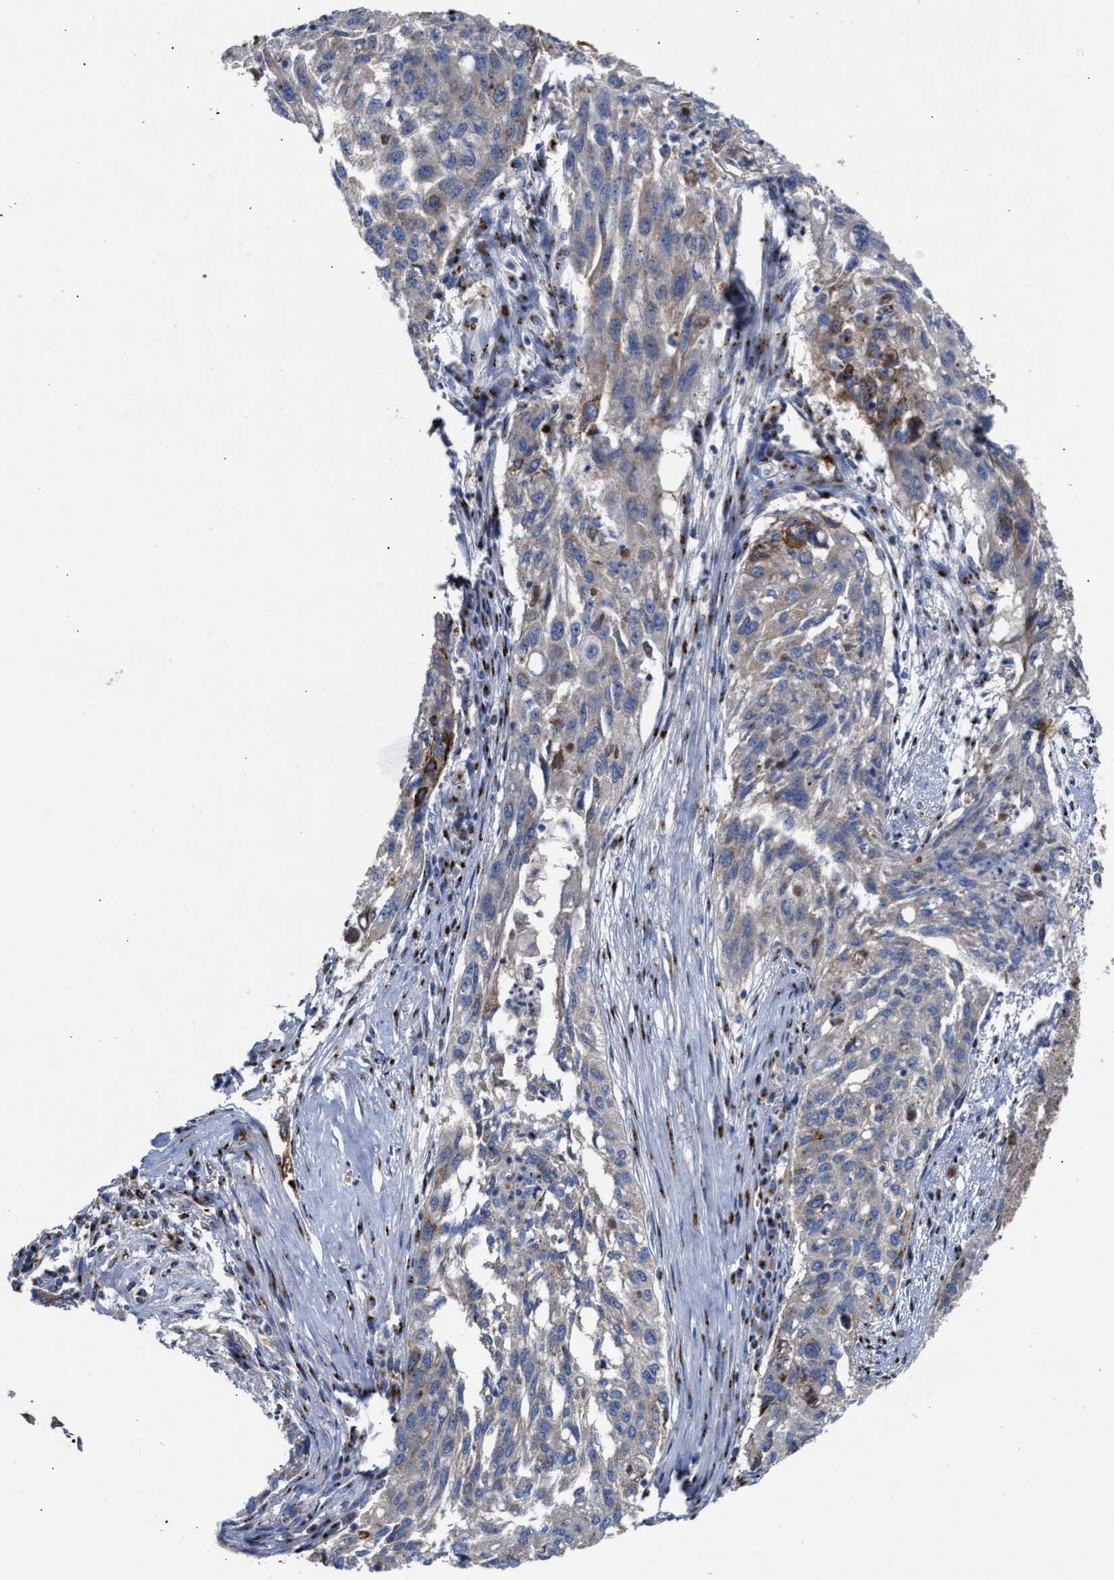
{"staining": {"intensity": "moderate", "quantity": "<25%", "location": "cytoplasmic/membranous"}, "tissue": "lung cancer", "cell_type": "Tumor cells", "image_type": "cancer", "snomed": [{"axis": "morphology", "description": "Squamous cell carcinoma, NOS"}, {"axis": "topography", "description": "Lung"}], "caption": "Lung cancer stained with DAB (3,3'-diaminobenzidine) immunohistochemistry (IHC) reveals low levels of moderate cytoplasmic/membranous staining in about <25% of tumor cells. (Stains: DAB in brown, nuclei in blue, Microscopy: brightfield microscopy at high magnification).", "gene": "CCL2", "patient": {"sex": "female", "age": 63}}